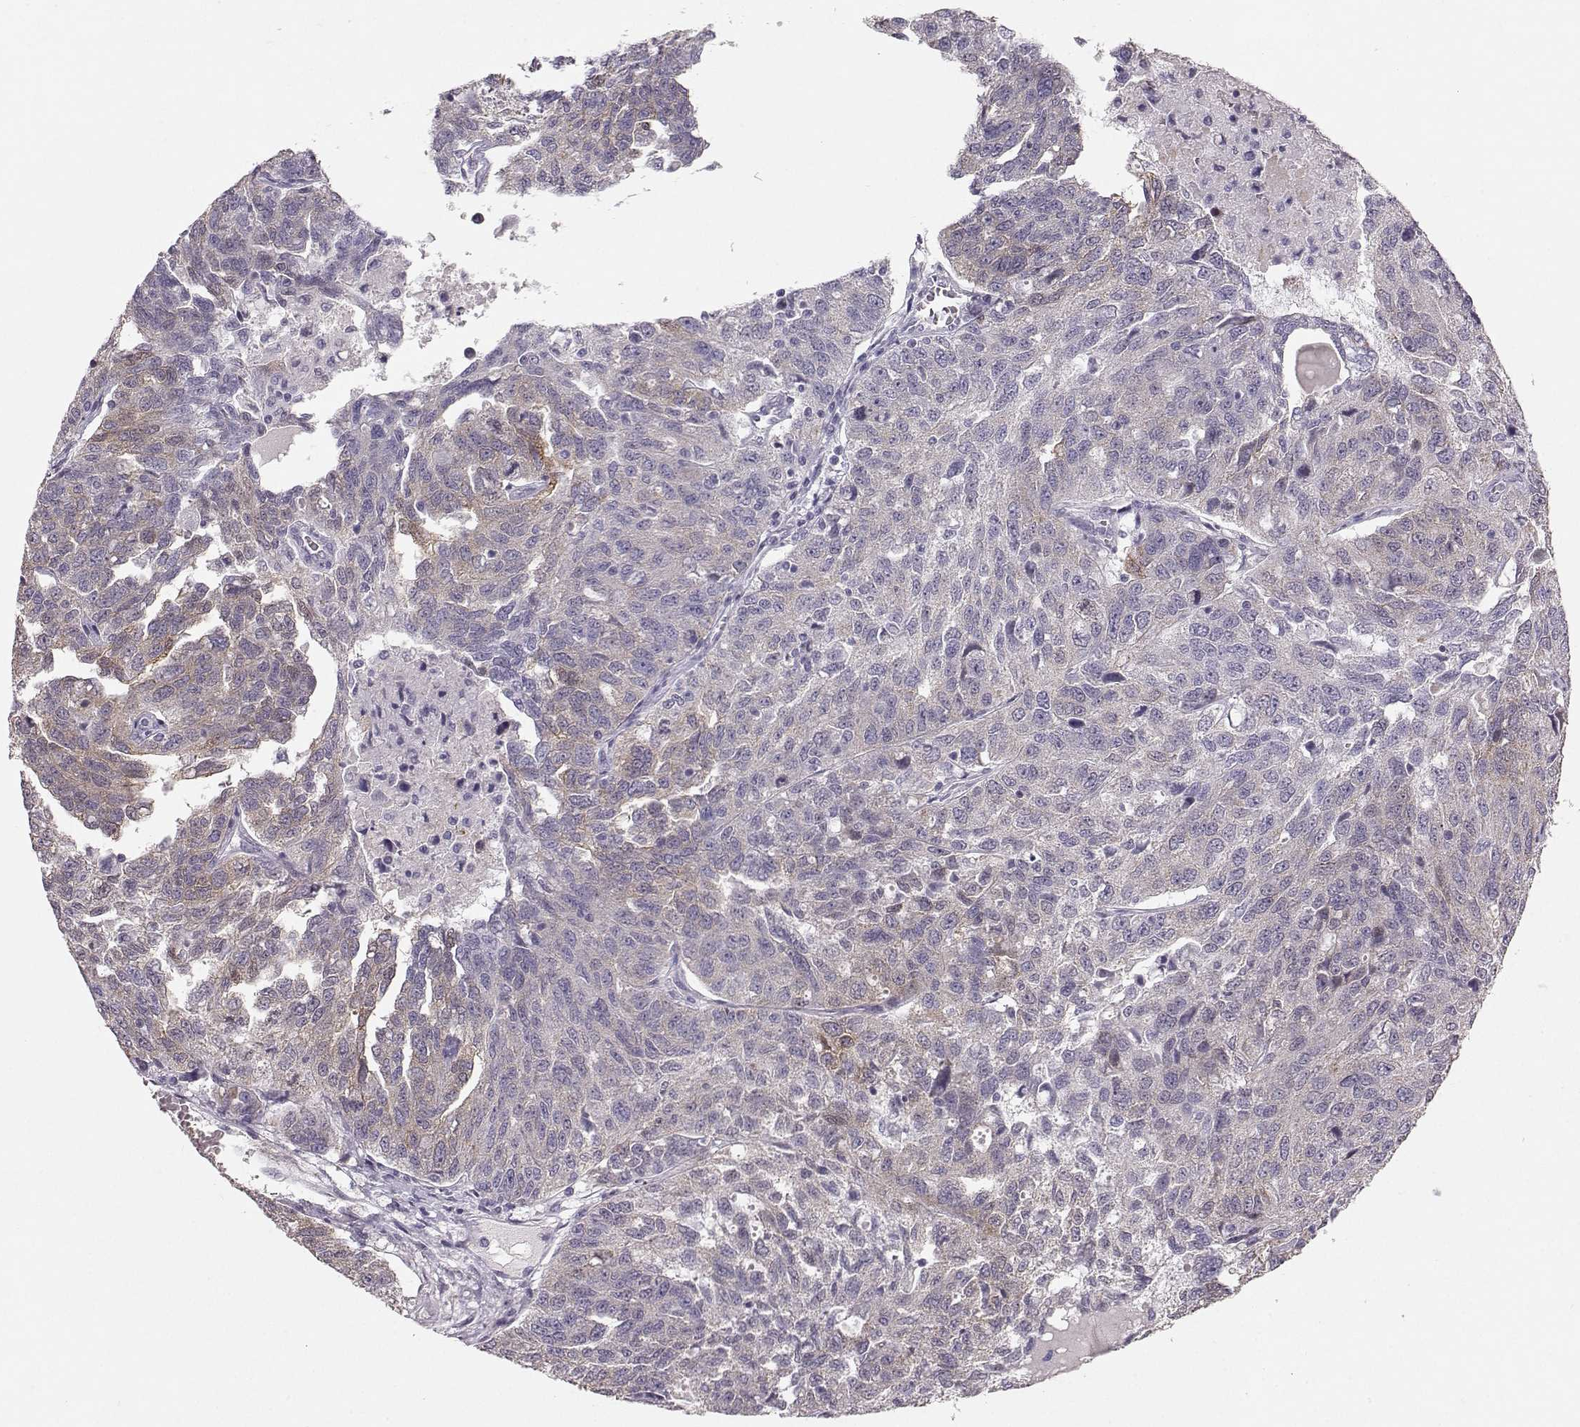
{"staining": {"intensity": "weak", "quantity": "25%-75%", "location": "cytoplasmic/membranous"}, "tissue": "ovarian cancer", "cell_type": "Tumor cells", "image_type": "cancer", "snomed": [{"axis": "morphology", "description": "Cystadenocarcinoma, serous, NOS"}, {"axis": "topography", "description": "Ovary"}], "caption": "An immunohistochemistry image of tumor tissue is shown. Protein staining in brown labels weak cytoplasmic/membranous positivity in ovarian cancer (serous cystadenocarcinoma) within tumor cells. (Brightfield microscopy of DAB IHC at high magnification).", "gene": "PKP2", "patient": {"sex": "female", "age": 71}}